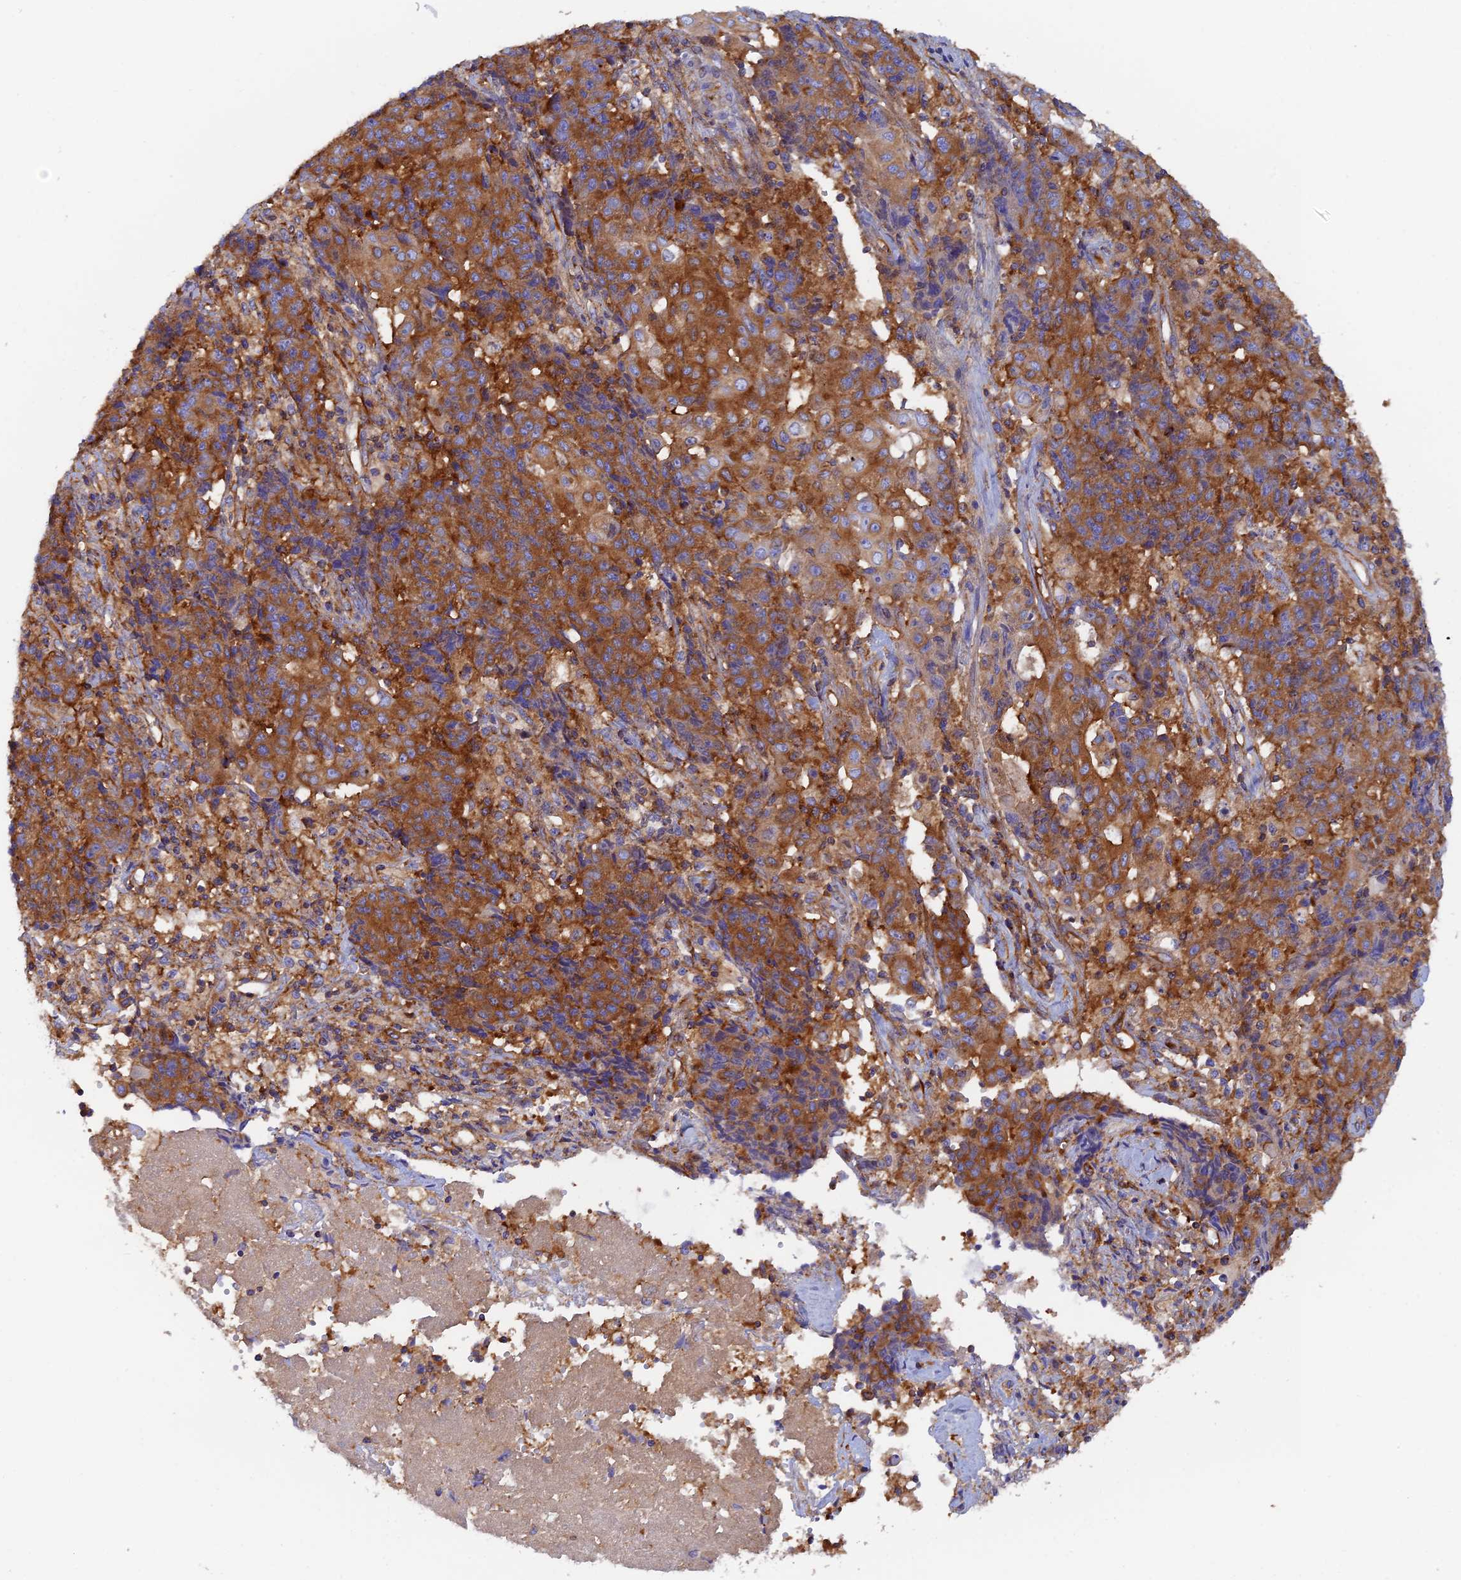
{"staining": {"intensity": "strong", "quantity": ">75%", "location": "cytoplasmic/membranous"}, "tissue": "ovarian cancer", "cell_type": "Tumor cells", "image_type": "cancer", "snomed": [{"axis": "morphology", "description": "Carcinoma, endometroid"}, {"axis": "topography", "description": "Ovary"}], "caption": "Tumor cells reveal strong cytoplasmic/membranous staining in approximately >75% of cells in ovarian endometroid carcinoma.", "gene": "DCTN2", "patient": {"sex": "female", "age": 42}}